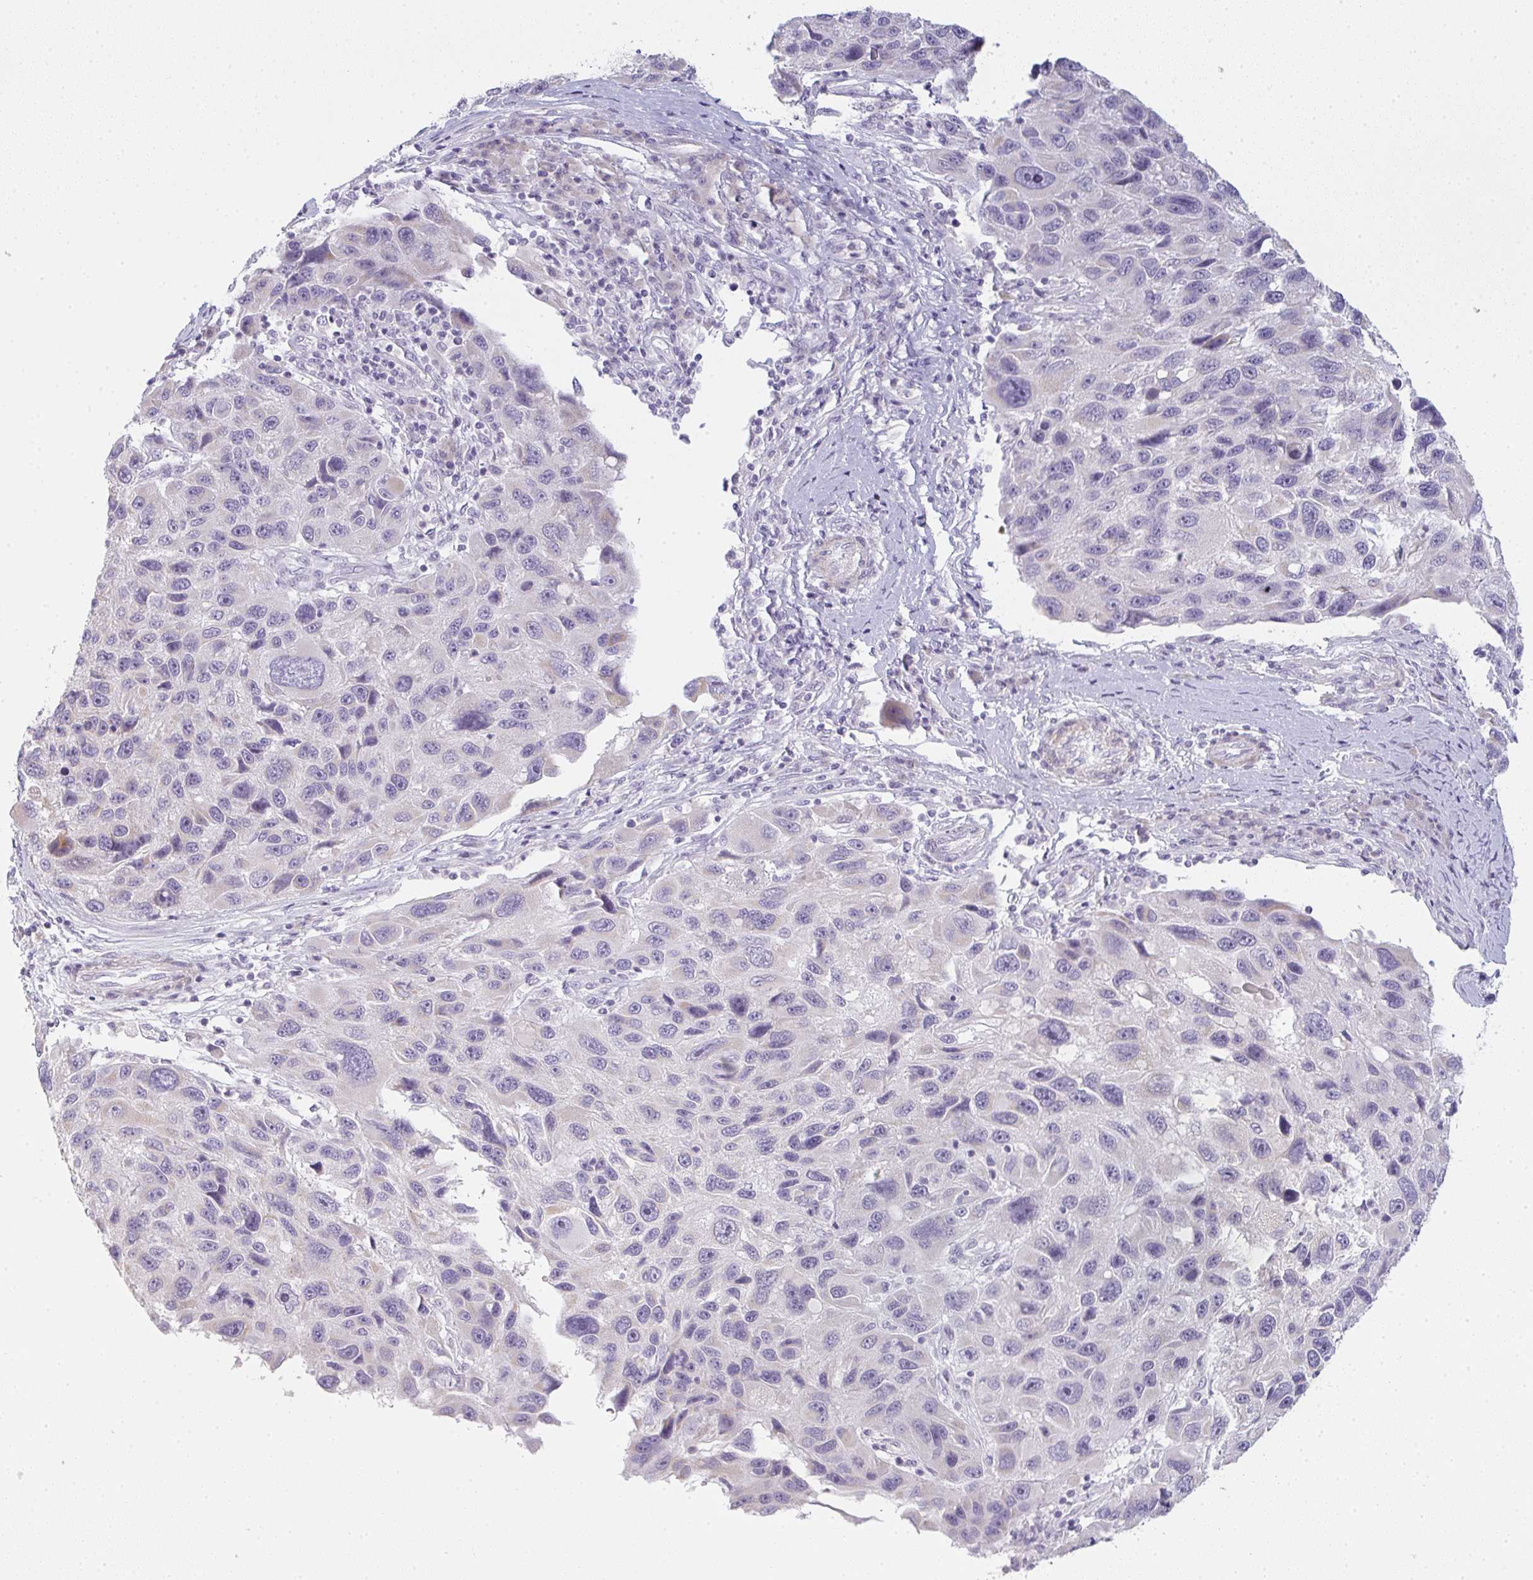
{"staining": {"intensity": "negative", "quantity": "none", "location": "none"}, "tissue": "melanoma", "cell_type": "Tumor cells", "image_type": "cancer", "snomed": [{"axis": "morphology", "description": "Malignant melanoma, NOS"}, {"axis": "topography", "description": "Skin"}], "caption": "Tumor cells show no significant protein positivity in melanoma. Brightfield microscopy of immunohistochemistry stained with DAB (brown) and hematoxylin (blue), captured at high magnification.", "gene": "SIRPB2", "patient": {"sex": "male", "age": 53}}